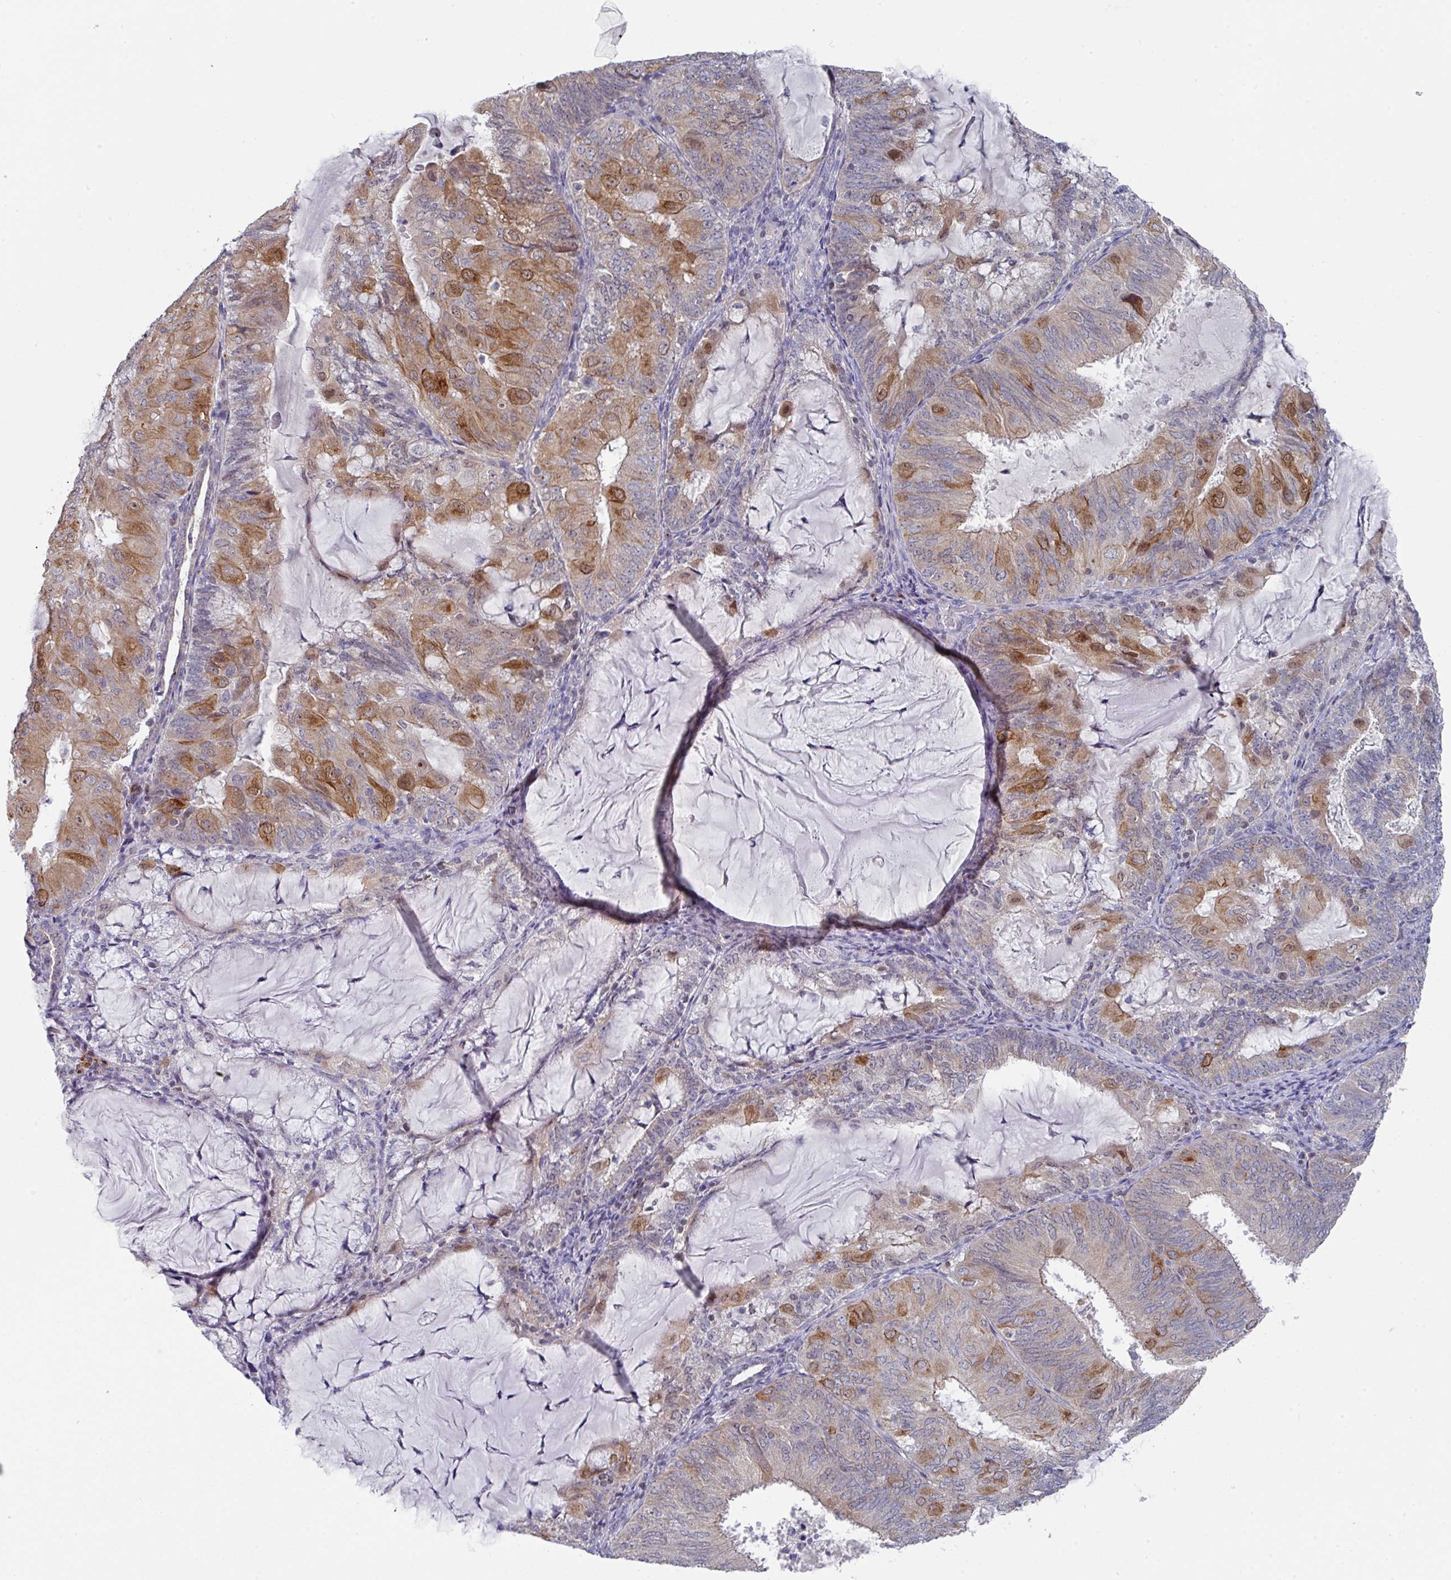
{"staining": {"intensity": "strong", "quantity": "<25%", "location": "cytoplasmic/membranous,nuclear"}, "tissue": "endometrial cancer", "cell_type": "Tumor cells", "image_type": "cancer", "snomed": [{"axis": "morphology", "description": "Adenocarcinoma, NOS"}, {"axis": "topography", "description": "Endometrium"}], "caption": "Endometrial cancer stained with a brown dye reveals strong cytoplasmic/membranous and nuclear positive positivity in approximately <25% of tumor cells.", "gene": "DCAF12L2", "patient": {"sex": "female", "age": 81}}